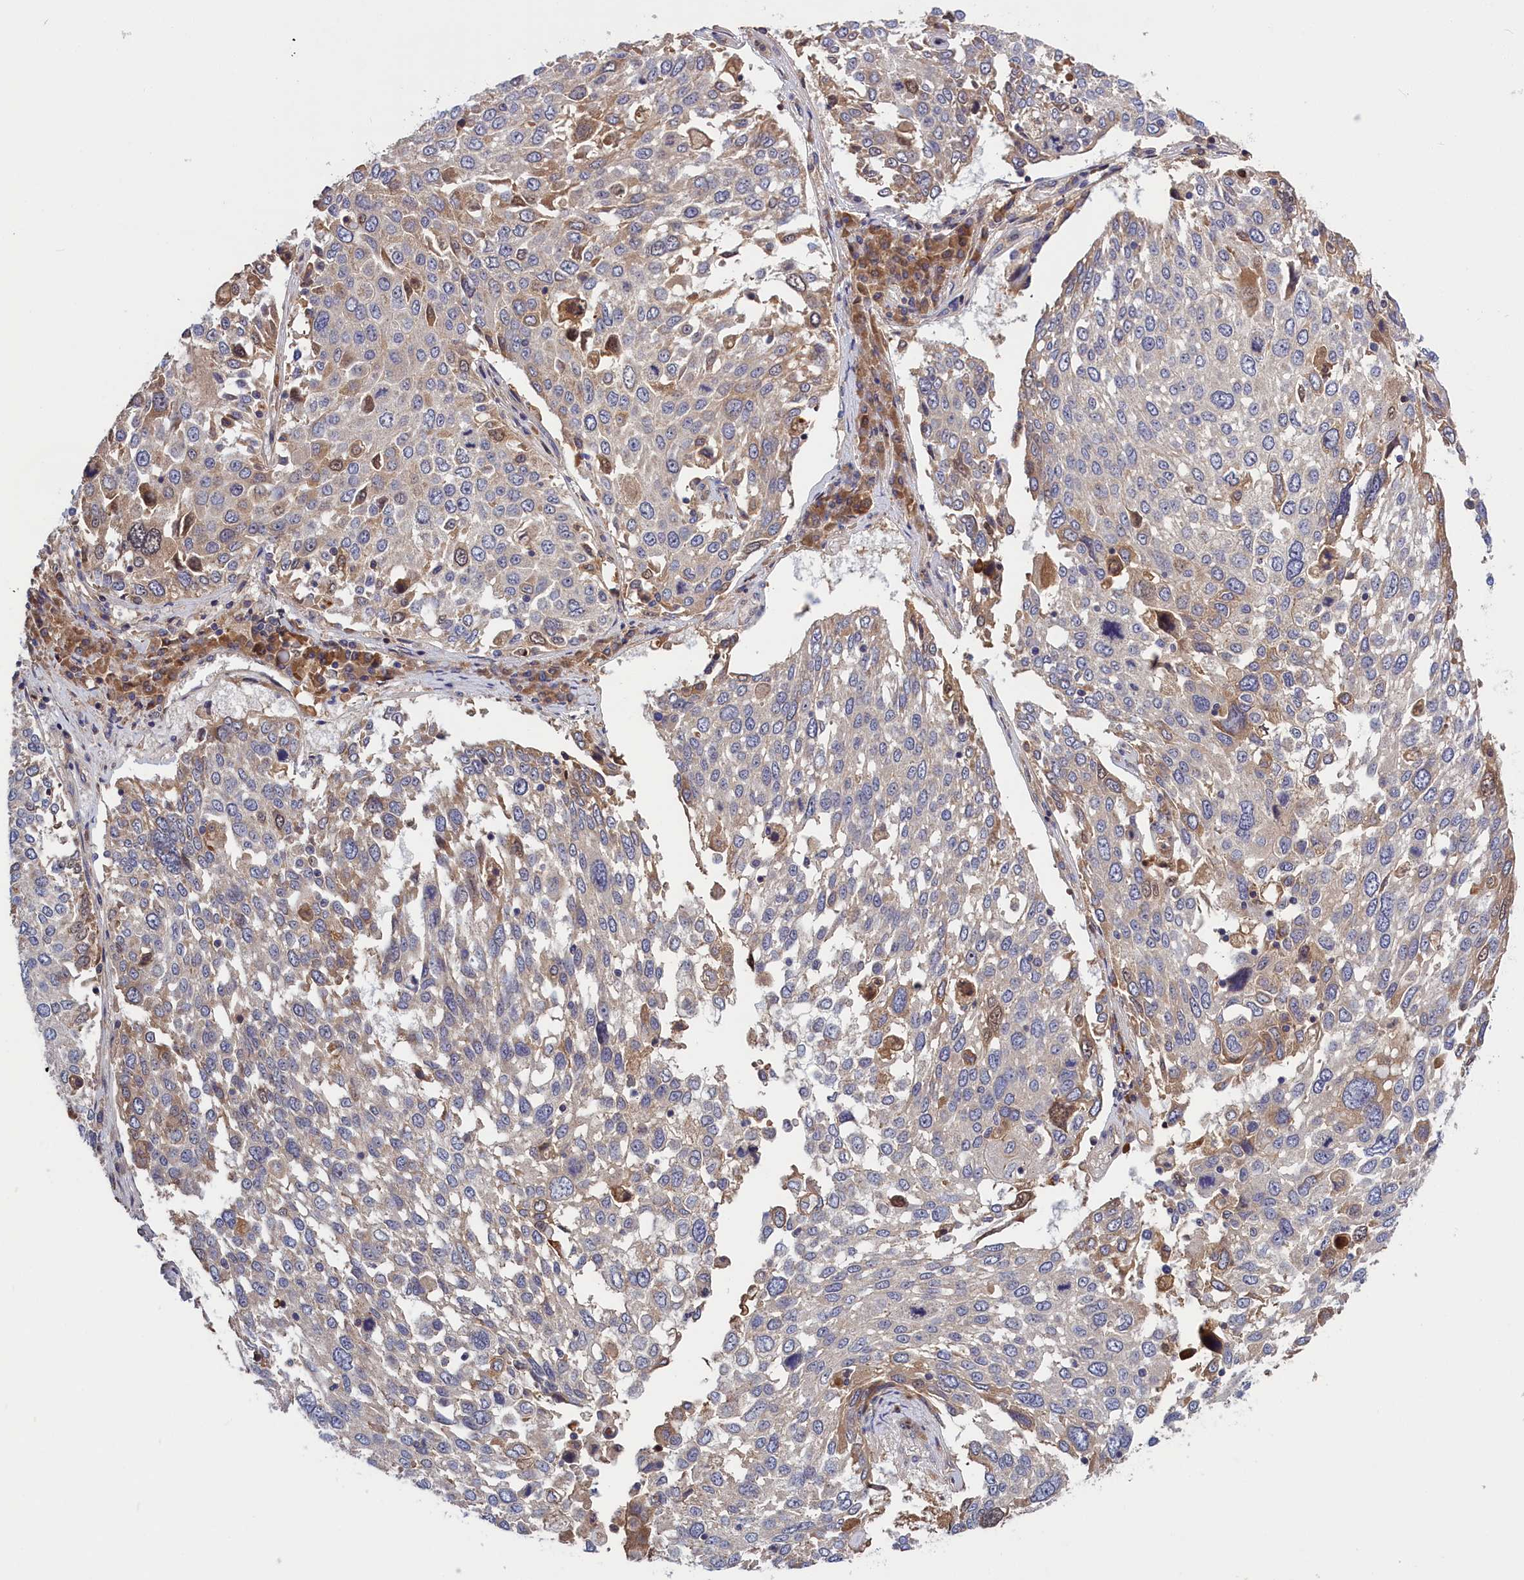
{"staining": {"intensity": "moderate", "quantity": "<25%", "location": "cytoplasmic/membranous"}, "tissue": "lung cancer", "cell_type": "Tumor cells", "image_type": "cancer", "snomed": [{"axis": "morphology", "description": "Squamous cell carcinoma, NOS"}, {"axis": "topography", "description": "Lung"}], "caption": "Immunohistochemistry (IHC) photomicrograph of neoplastic tissue: squamous cell carcinoma (lung) stained using IHC displays low levels of moderate protein expression localized specifically in the cytoplasmic/membranous of tumor cells, appearing as a cytoplasmic/membranous brown color.", "gene": "CRACD", "patient": {"sex": "male", "age": 65}}